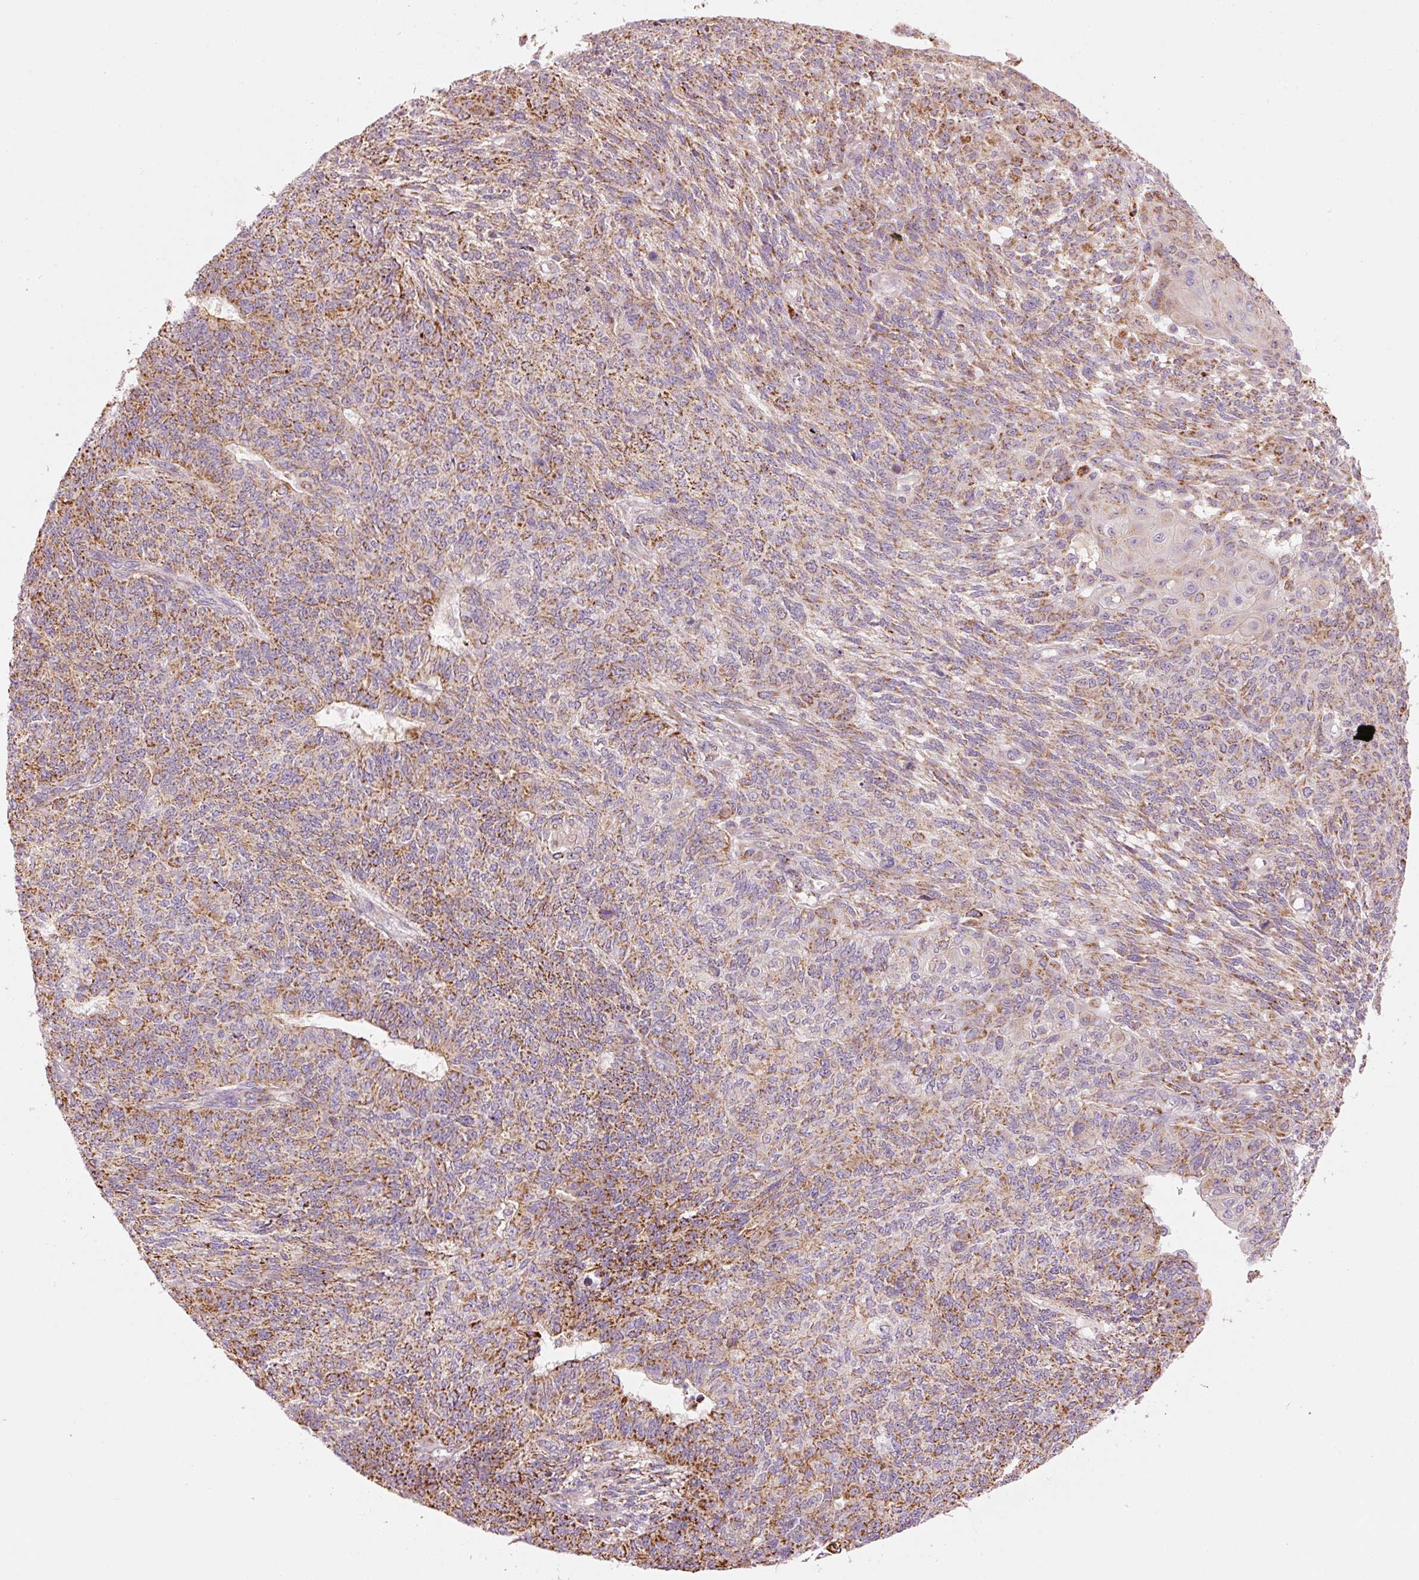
{"staining": {"intensity": "moderate", "quantity": ">75%", "location": "cytoplasmic/membranous"}, "tissue": "endometrial cancer", "cell_type": "Tumor cells", "image_type": "cancer", "snomed": [{"axis": "morphology", "description": "Adenocarcinoma, NOS"}, {"axis": "topography", "description": "Endometrium"}], "caption": "Immunohistochemical staining of human adenocarcinoma (endometrial) shows medium levels of moderate cytoplasmic/membranous protein positivity in about >75% of tumor cells. The protein is stained brown, and the nuclei are stained in blue (DAB (3,3'-diaminobenzidine) IHC with brightfield microscopy, high magnification).", "gene": "C17orf98", "patient": {"sex": "female", "age": 32}}